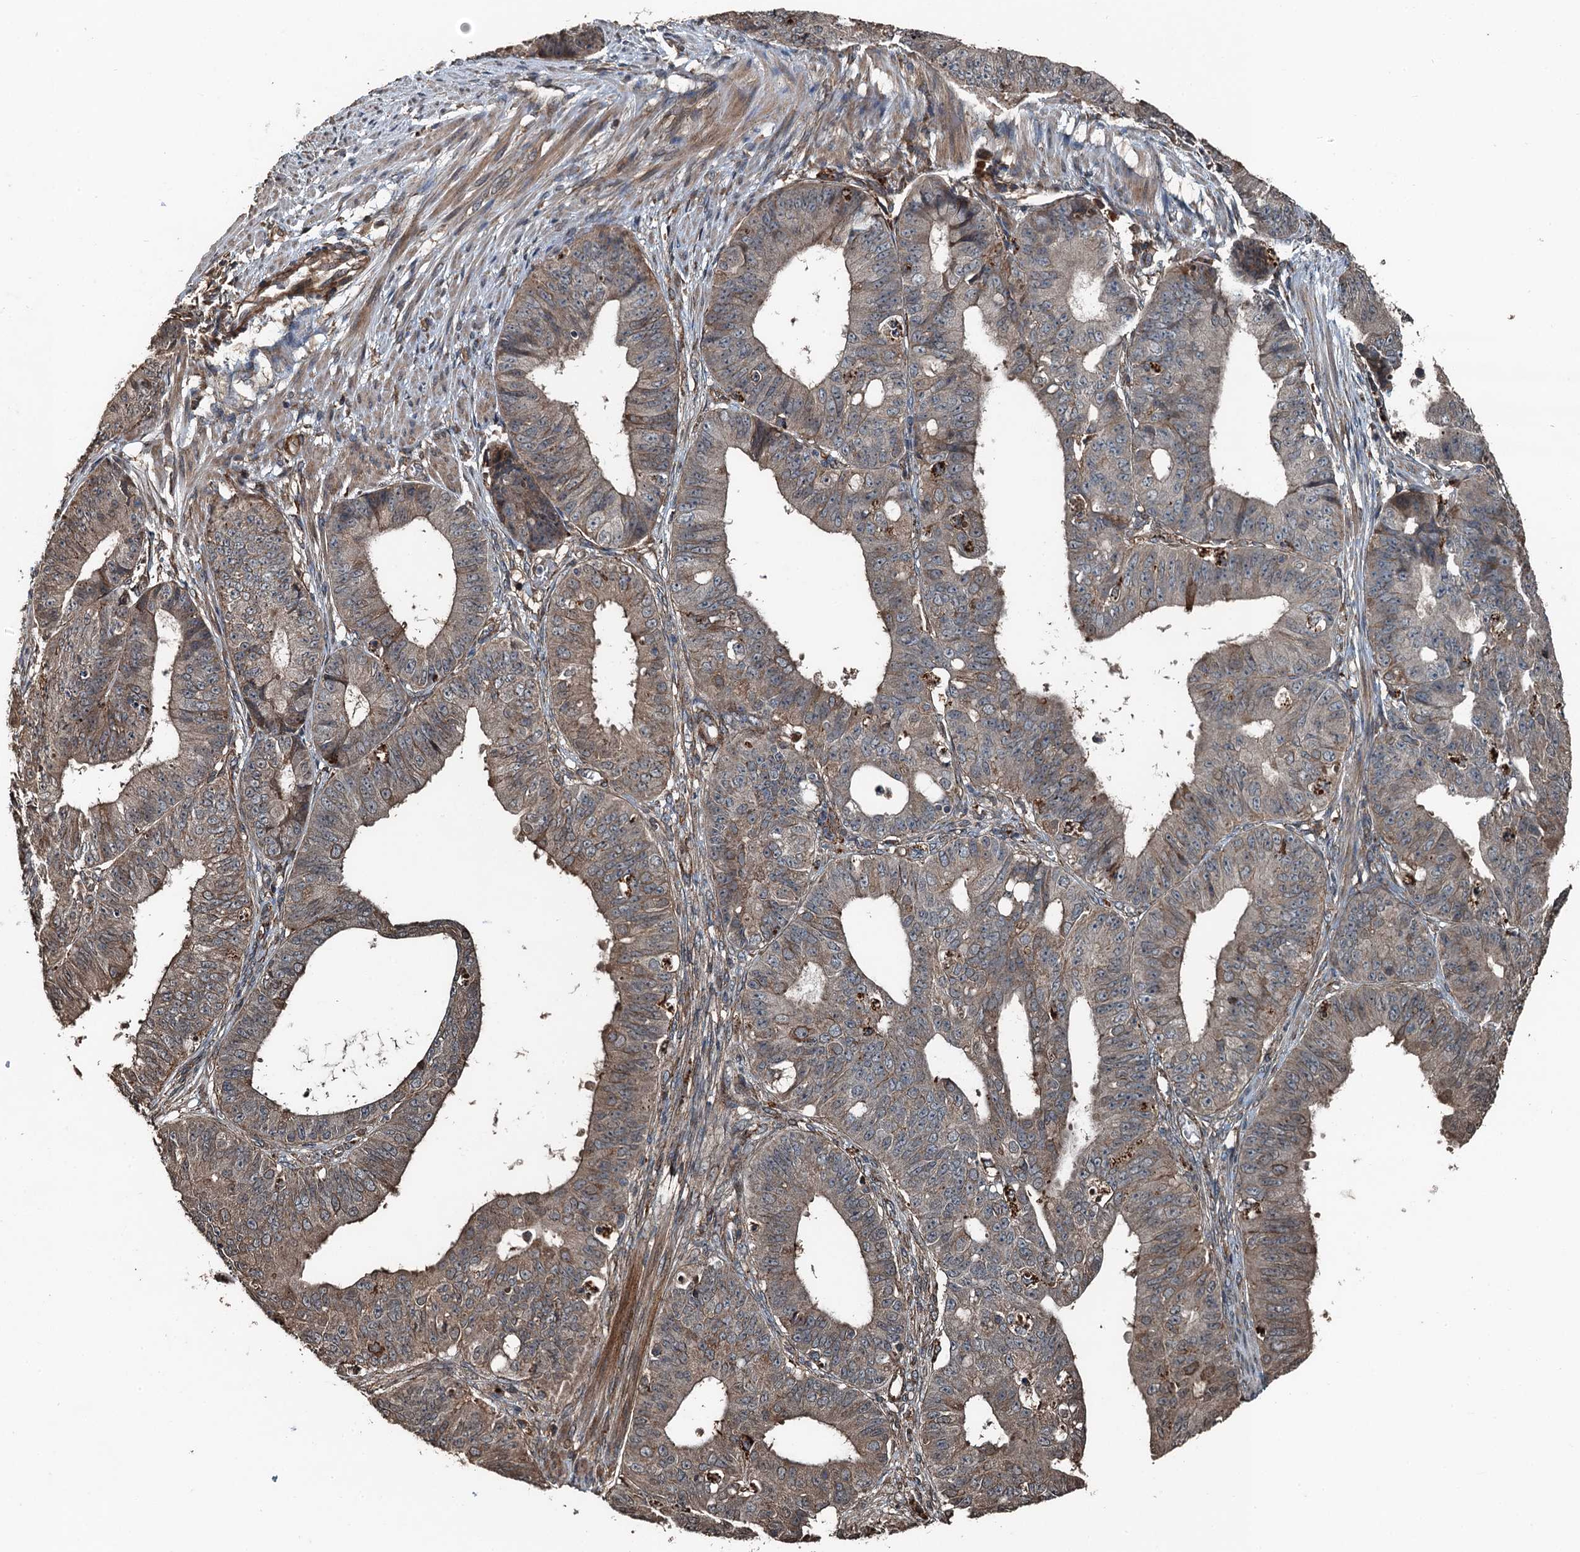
{"staining": {"intensity": "weak", "quantity": ">75%", "location": "cytoplasmic/membranous"}, "tissue": "ovarian cancer", "cell_type": "Tumor cells", "image_type": "cancer", "snomed": [{"axis": "morphology", "description": "Carcinoma, endometroid"}, {"axis": "topography", "description": "Appendix"}, {"axis": "topography", "description": "Ovary"}], "caption": "IHC (DAB (3,3'-diaminobenzidine)) staining of ovarian endometroid carcinoma exhibits weak cytoplasmic/membranous protein staining in approximately >75% of tumor cells.", "gene": "TCTN1", "patient": {"sex": "female", "age": 42}}